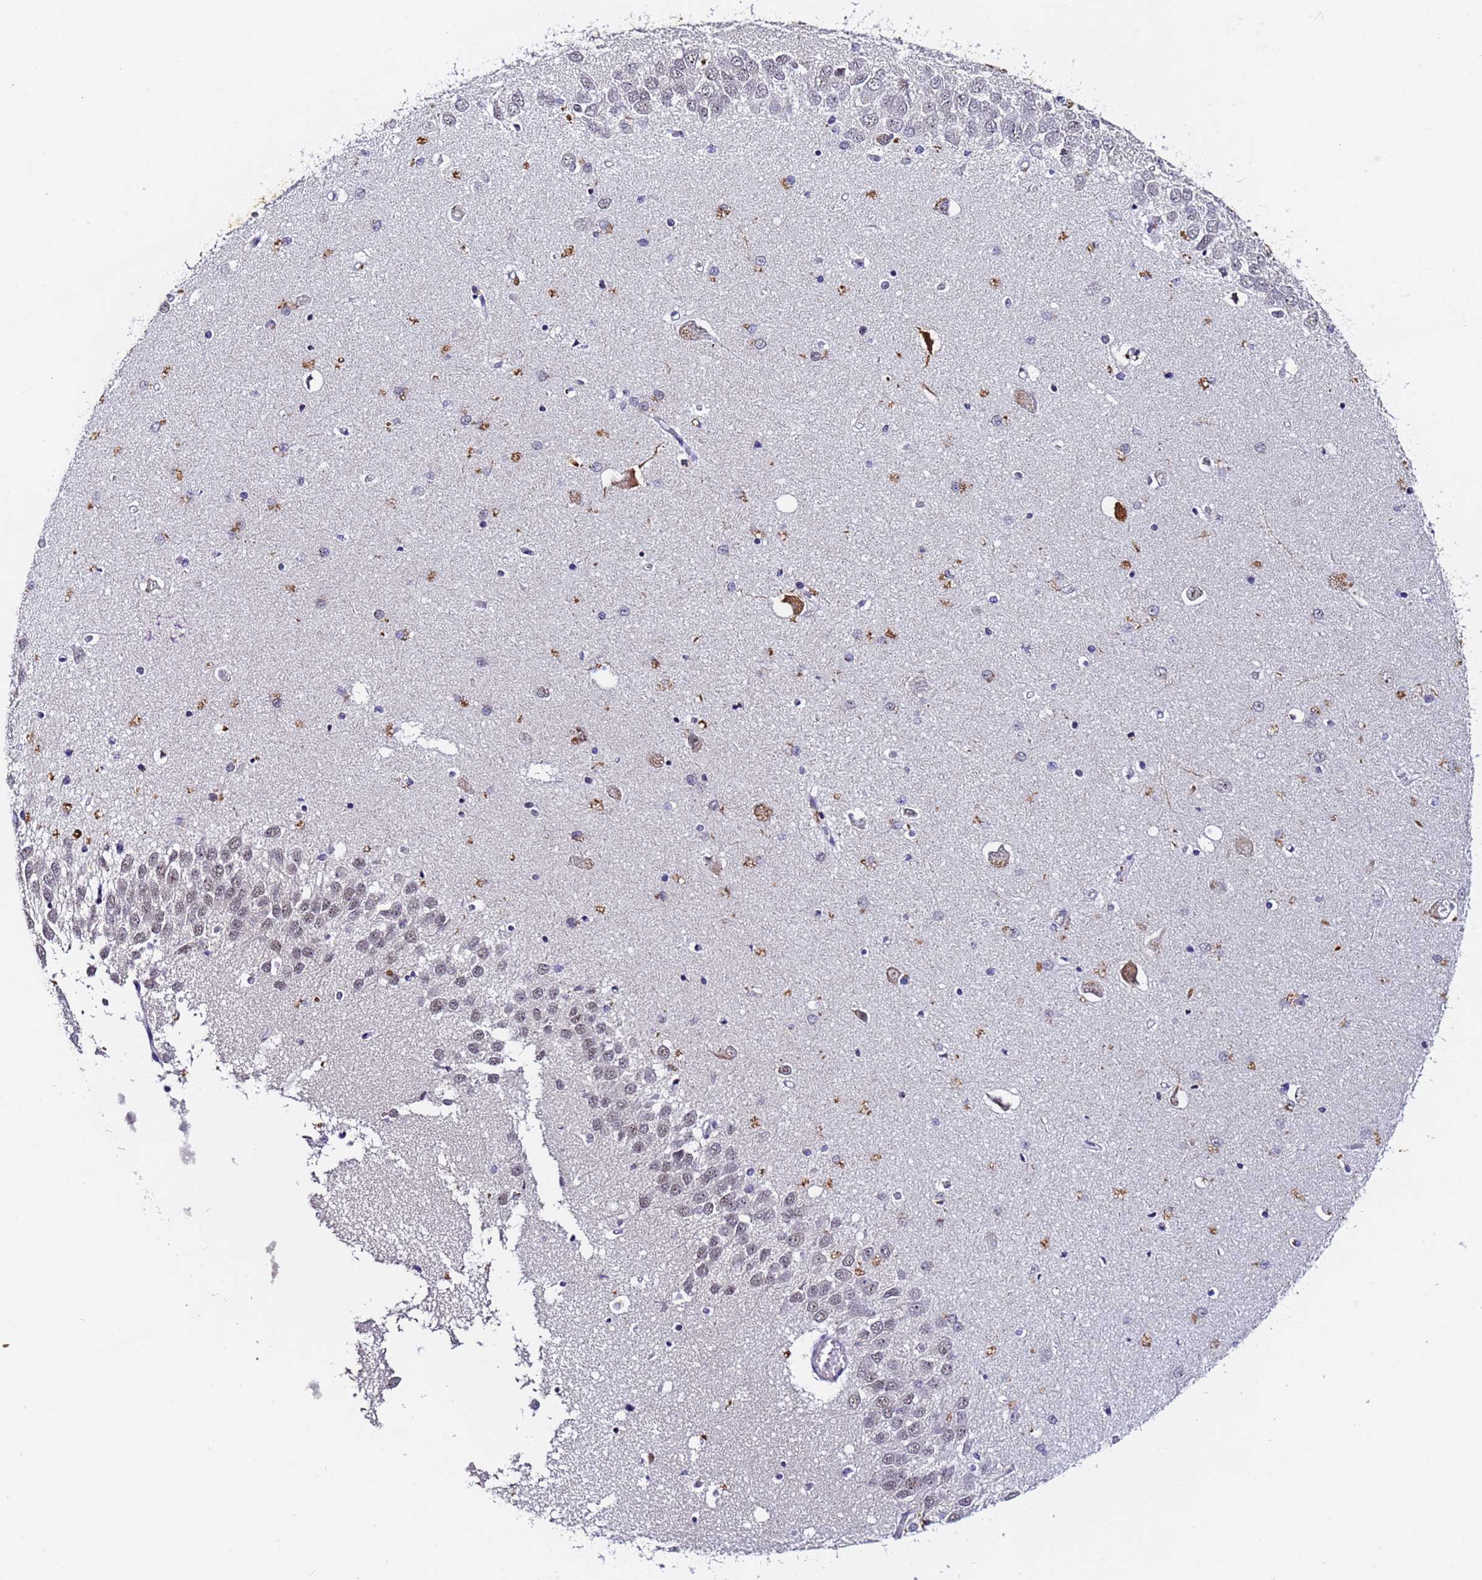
{"staining": {"intensity": "moderate", "quantity": "<25%", "location": "nuclear"}, "tissue": "hippocampus", "cell_type": "Glial cells", "image_type": "normal", "snomed": [{"axis": "morphology", "description": "Normal tissue, NOS"}, {"axis": "topography", "description": "Hippocampus"}], "caption": "Immunohistochemical staining of normal human hippocampus exhibits moderate nuclear protein staining in about <25% of glial cells.", "gene": "FNBP4", "patient": {"sex": "male", "age": 45}}